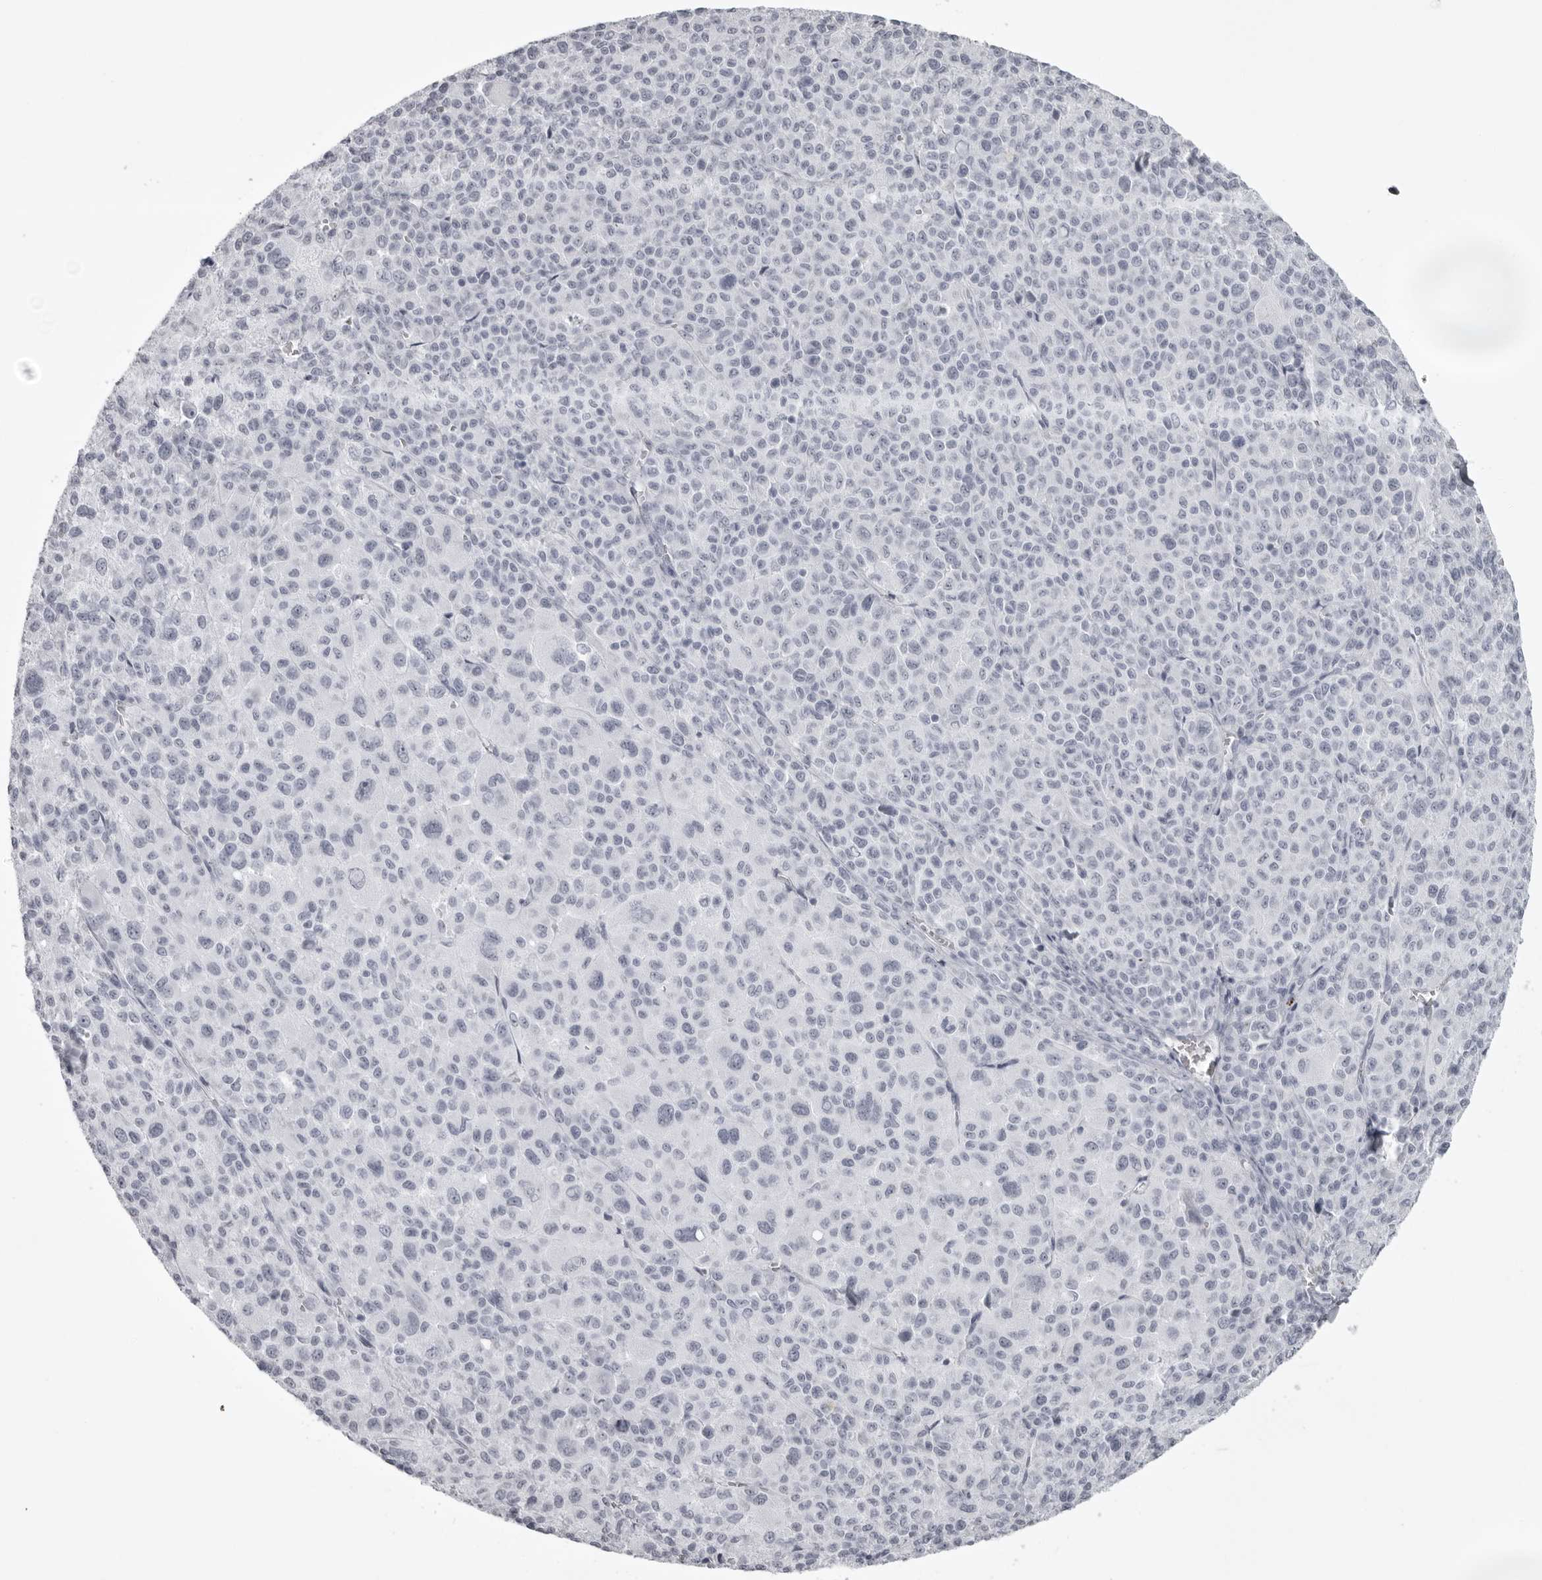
{"staining": {"intensity": "negative", "quantity": "none", "location": "none"}, "tissue": "melanoma", "cell_type": "Tumor cells", "image_type": "cancer", "snomed": [{"axis": "morphology", "description": "Malignant melanoma, Metastatic site"}, {"axis": "topography", "description": "Skin"}], "caption": "The IHC photomicrograph has no significant positivity in tumor cells of melanoma tissue. The staining is performed using DAB (3,3'-diaminobenzidine) brown chromogen with nuclei counter-stained in using hematoxylin.", "gene": "UROD", "patient": {"sex": "female", "age": 74}}